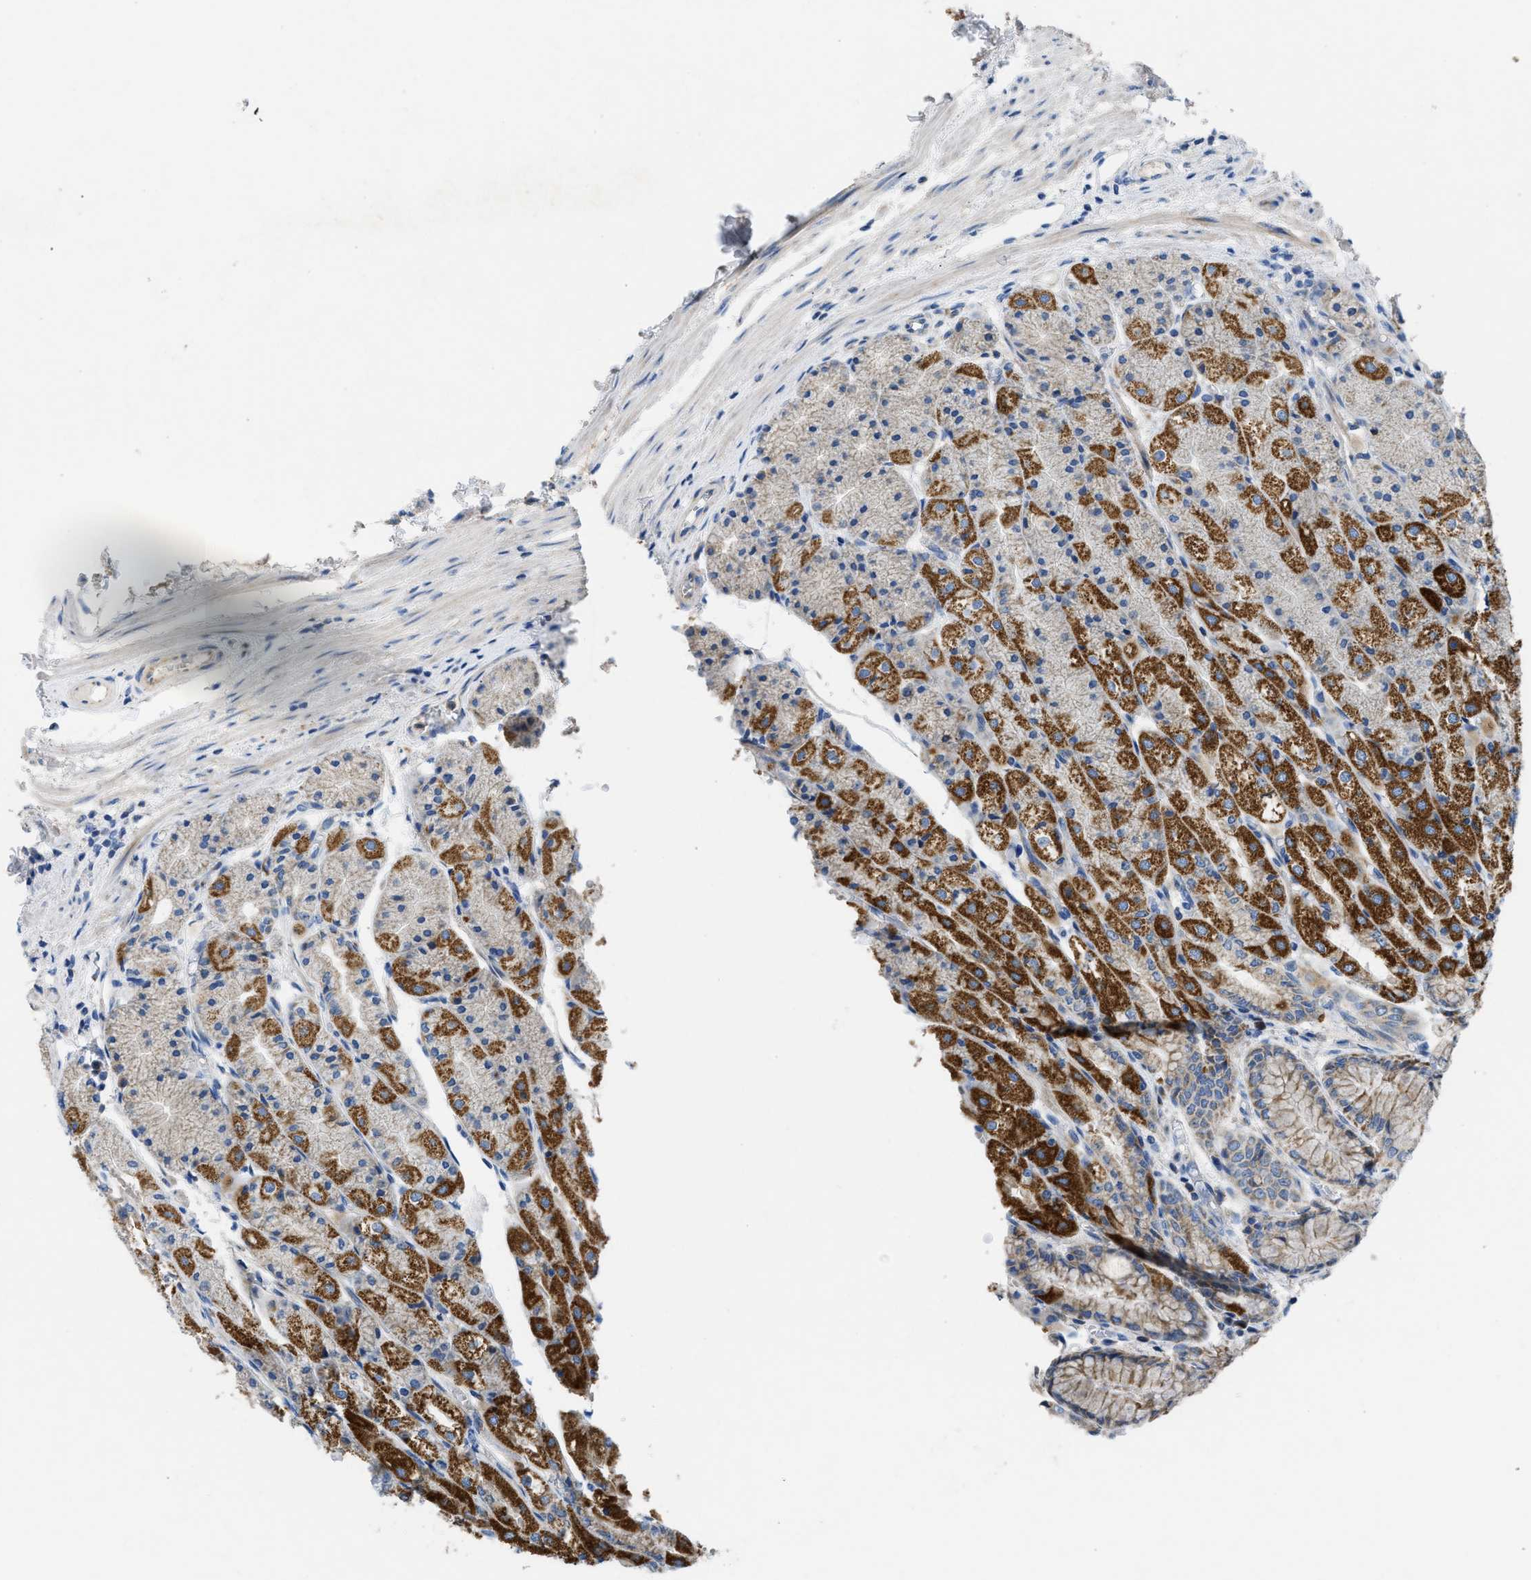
{"staining": {"intensity": "moderate", "quantity": "25%-75%", "location": "cytoplasmic/membranous"}, "tissue": "stomach", "cell_type": "Glandular cells", "image_type": "normal", "snomed": [{"axis": "morphology", "description": "Normal tissue, NOS"}, {"axis": "topography", "description": "Stomach, upper"}], "caption": "DAB (3,3'-diaminobenzidine) immunohistochemical staining of unremarkable stomach reveals moderate cytoplasmic/membranous protein staining in about 25%-75% of glandular cells.", "gene": "SLC25A13", "patient": {"sex": "male", "age": 72}}